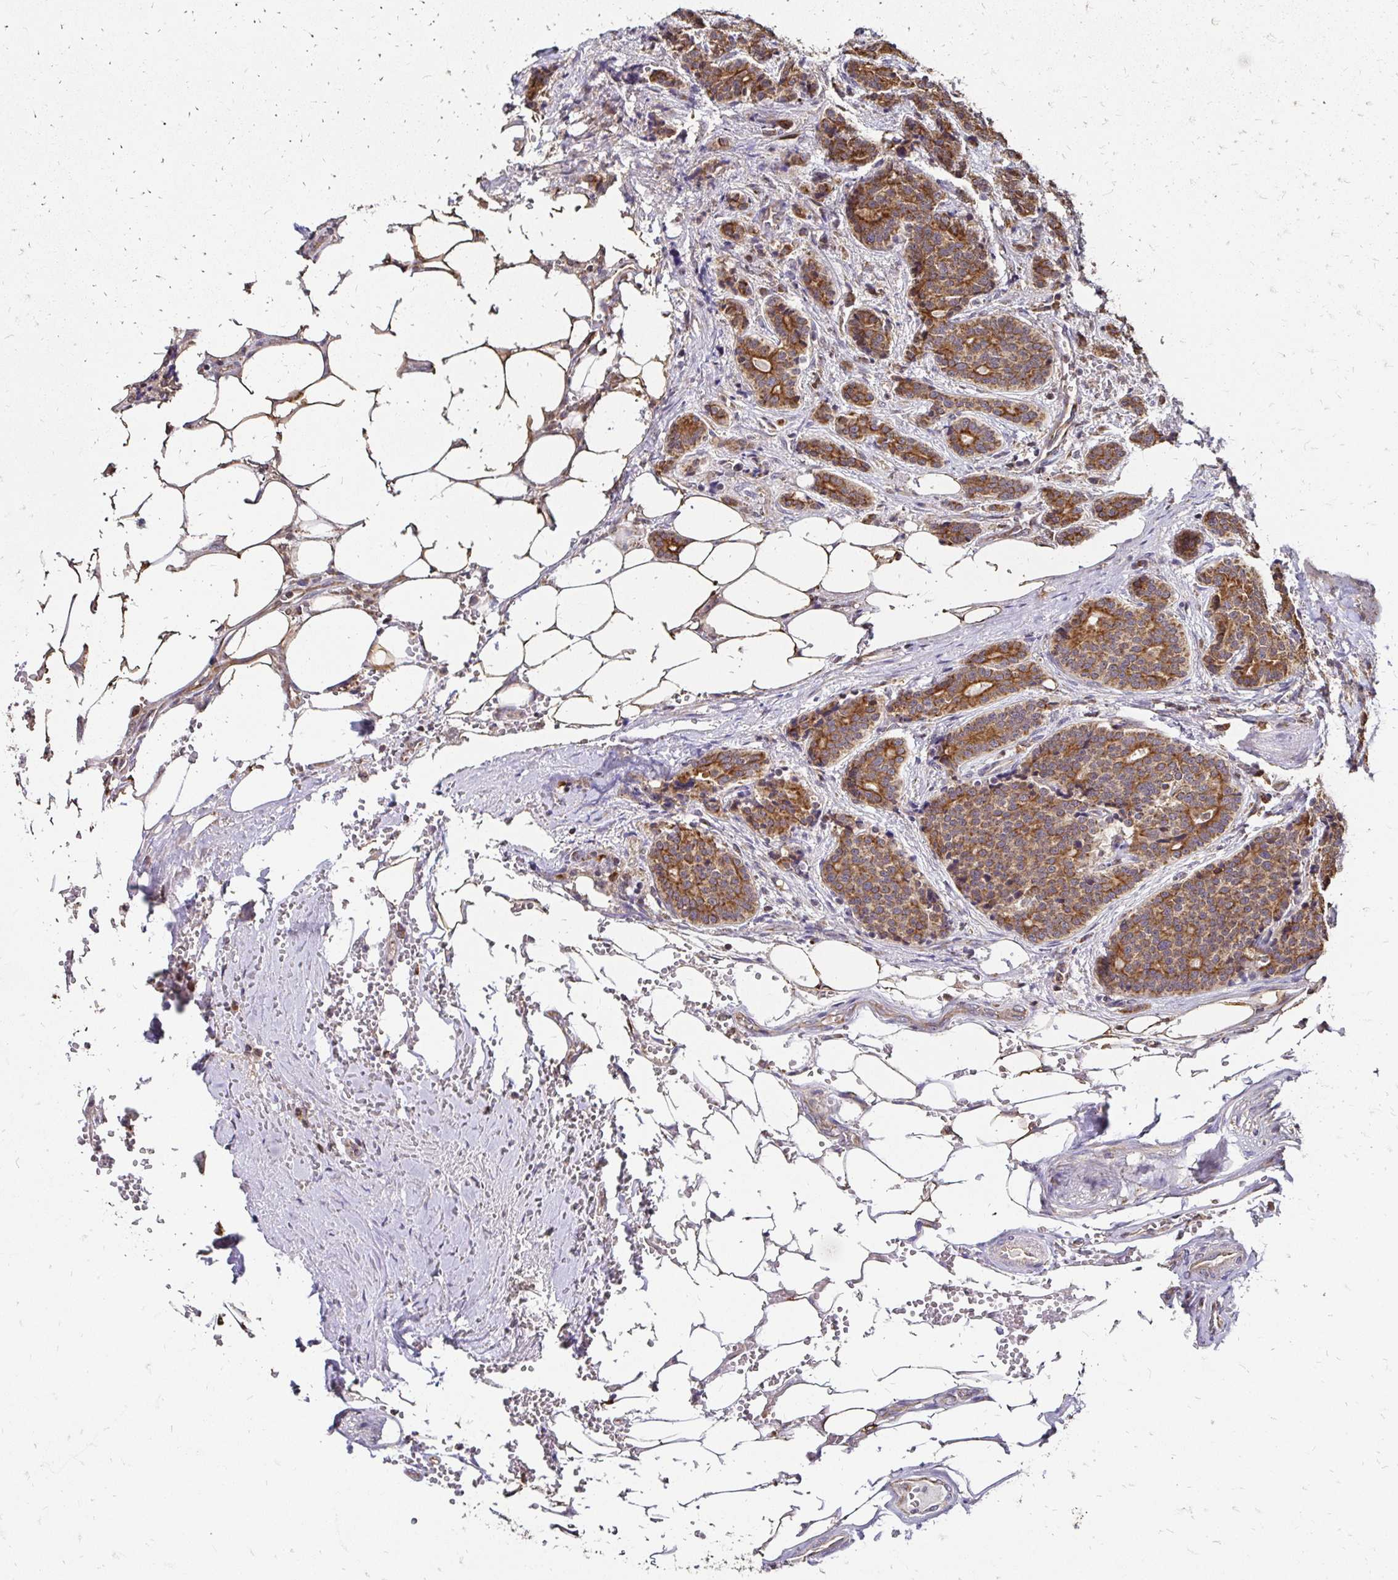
{"staining": {"intensity": "moderate", "quantity": ">75%", "location": "cytoplasmic/membranous"}, "tissue": "carcinoid", "cell_type": "Tumor cells", "image_type": "cancer", "snomed": [{"axis": "morphology", "description": "Carcinoid, malignant, NOS"}, {"axis": "topography", "description": "Small intestine"}], "caption": "DAB immunohistochemical staining of malignant carcinoid displays moderate cytoplasmic/membranous protein positivity in approximately >75% of tumor cells.", "gene": "ZW10", "patient": {"sex": "female", "age": 73}}